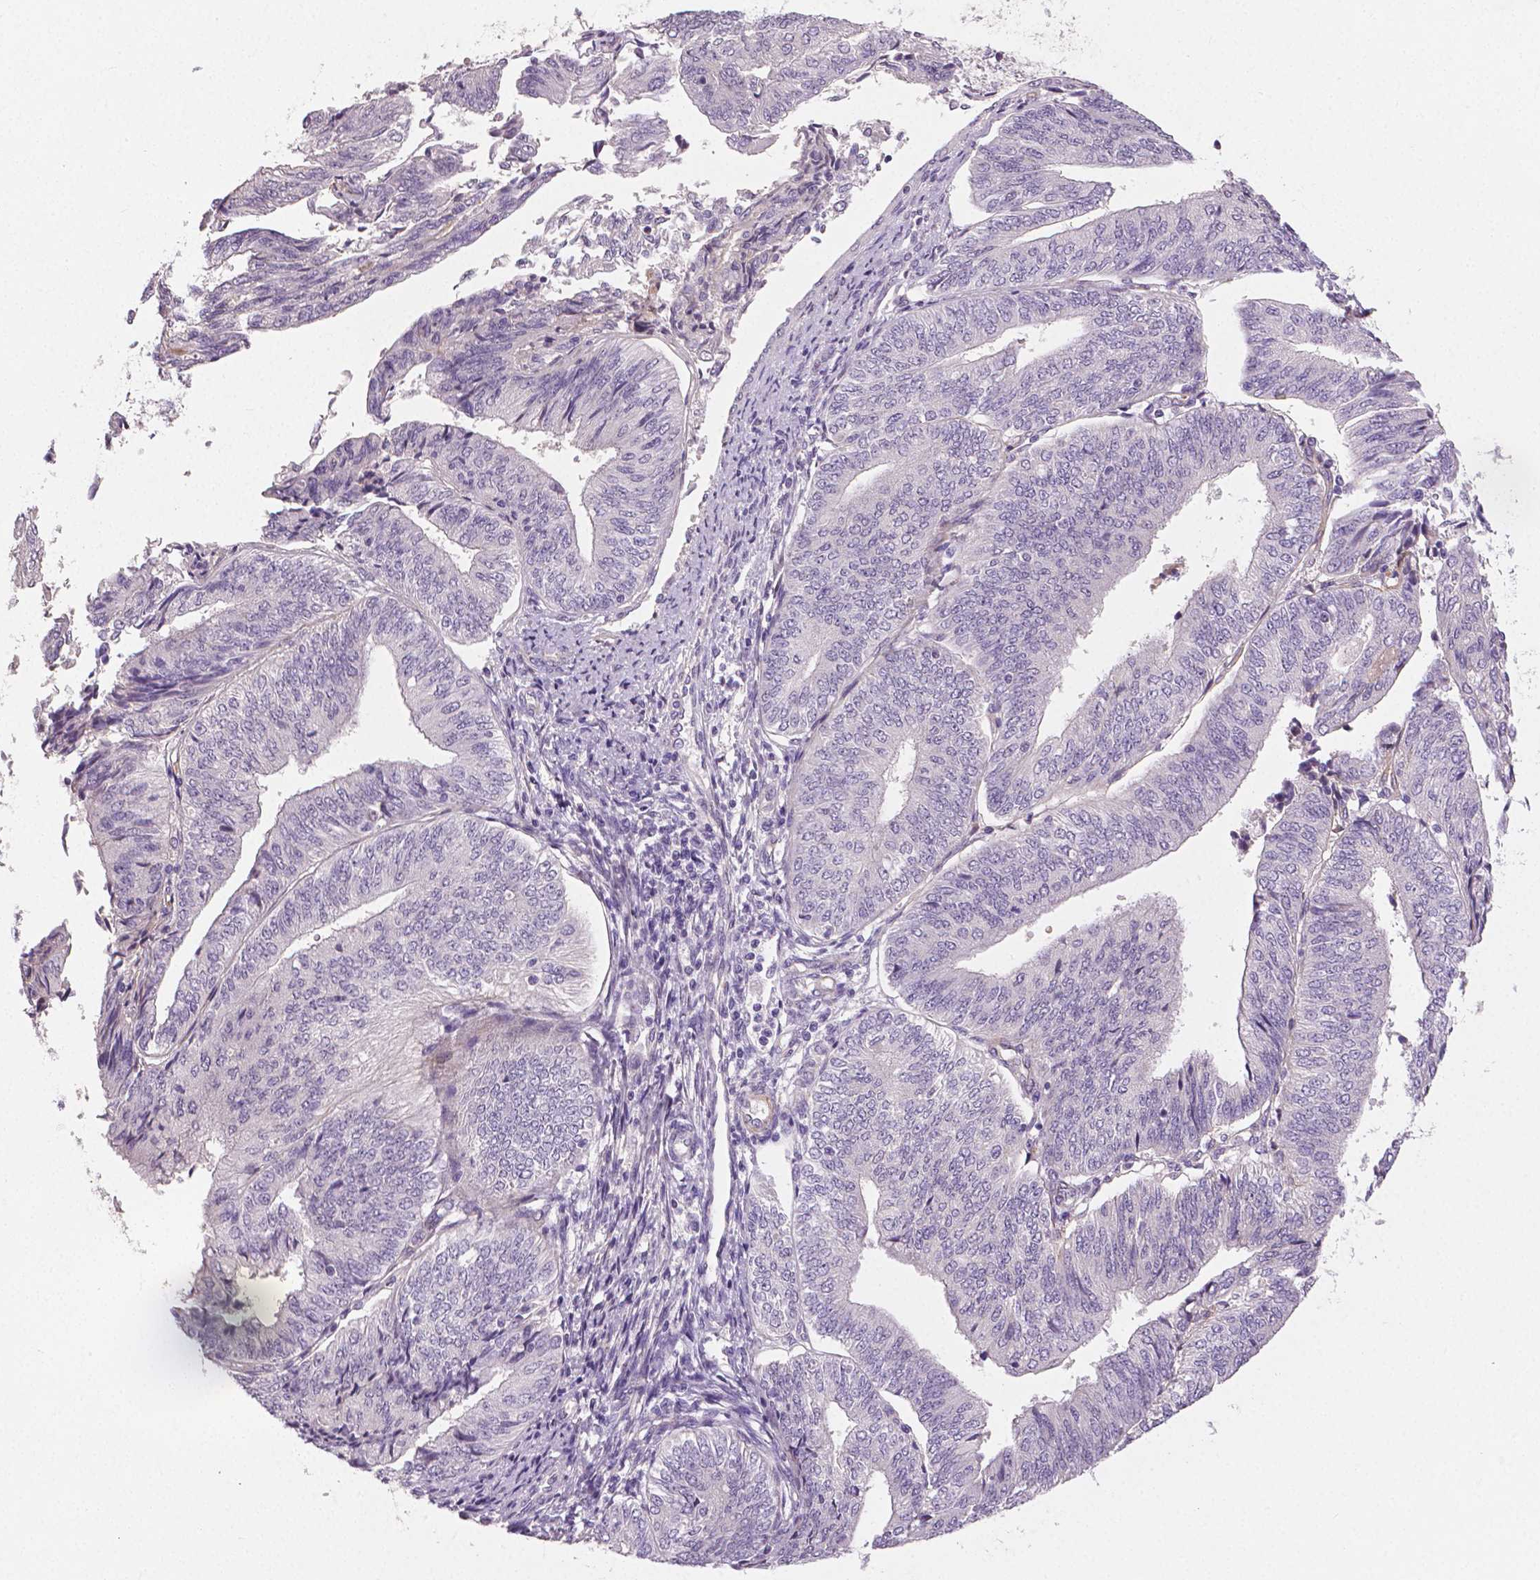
{"staining": {"intensity": "negative", "quantity": "none", "location": "none"}, "tissue": "endometrial cancer", "cell_type": "Tumor cells", "image_type": "cancer", "snomed": [{"axis": "morphology", "description": "Adenocarcinoma, NOS"}, {"axis": "topography", "description": "Endometrium"}], "caption": "Immunohistochemical staining of human adenocarcinoma (endometrial) displays no significant staining in tumor cells.", "gene": "FLT1", "patient": {"sex": "female", "age": 58}}